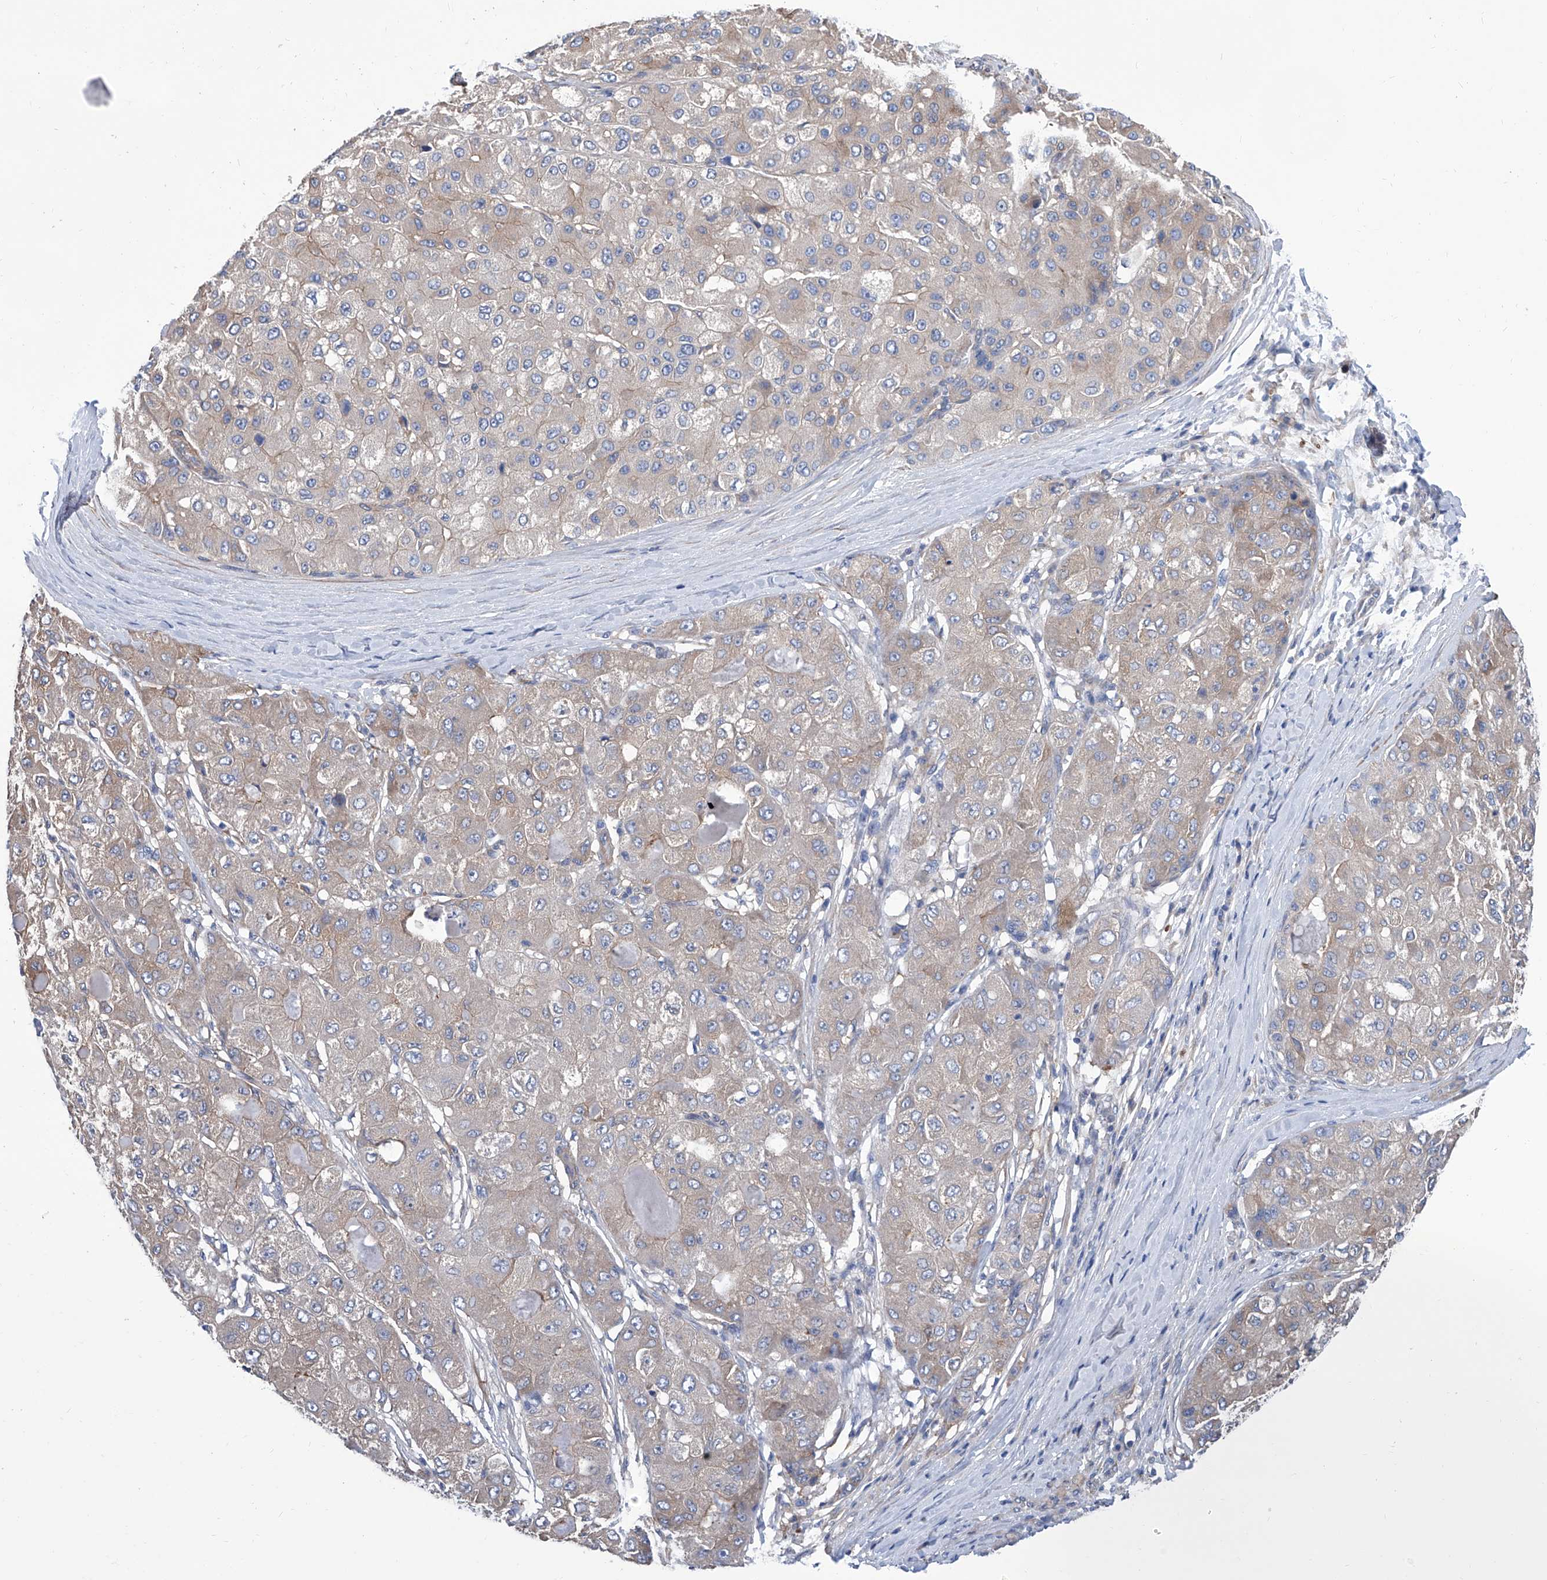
{"staining": {"intensity": "negative", "quantity": "none", "location": "none"}, "tissue": "liver cancer", "cell_type": "Tumor cells", "image_type": "cancer", "snomed": [{"axis": "morphology", "description": "Carcinoma, Hepatocellular, NOS"}, {"axis": "topography", "description": "Liver"}], "caption": "Immunohistochemistry (IHC) photomicrograph of neoplastic tissue: human hepatocellular carcinoma (liver) stained with DAB (3,3'-diaminobenzidine) reveals no significant protein expression in tumor cells. (Stains: DAB (3,3'-diaminobenzidine) immunohistochemistry with hematoxylin counter stain, Microscopy: brightfield microscopy at high magnification).", "gene": "SMS", "patient": {"sex": "male", "age": 80}}